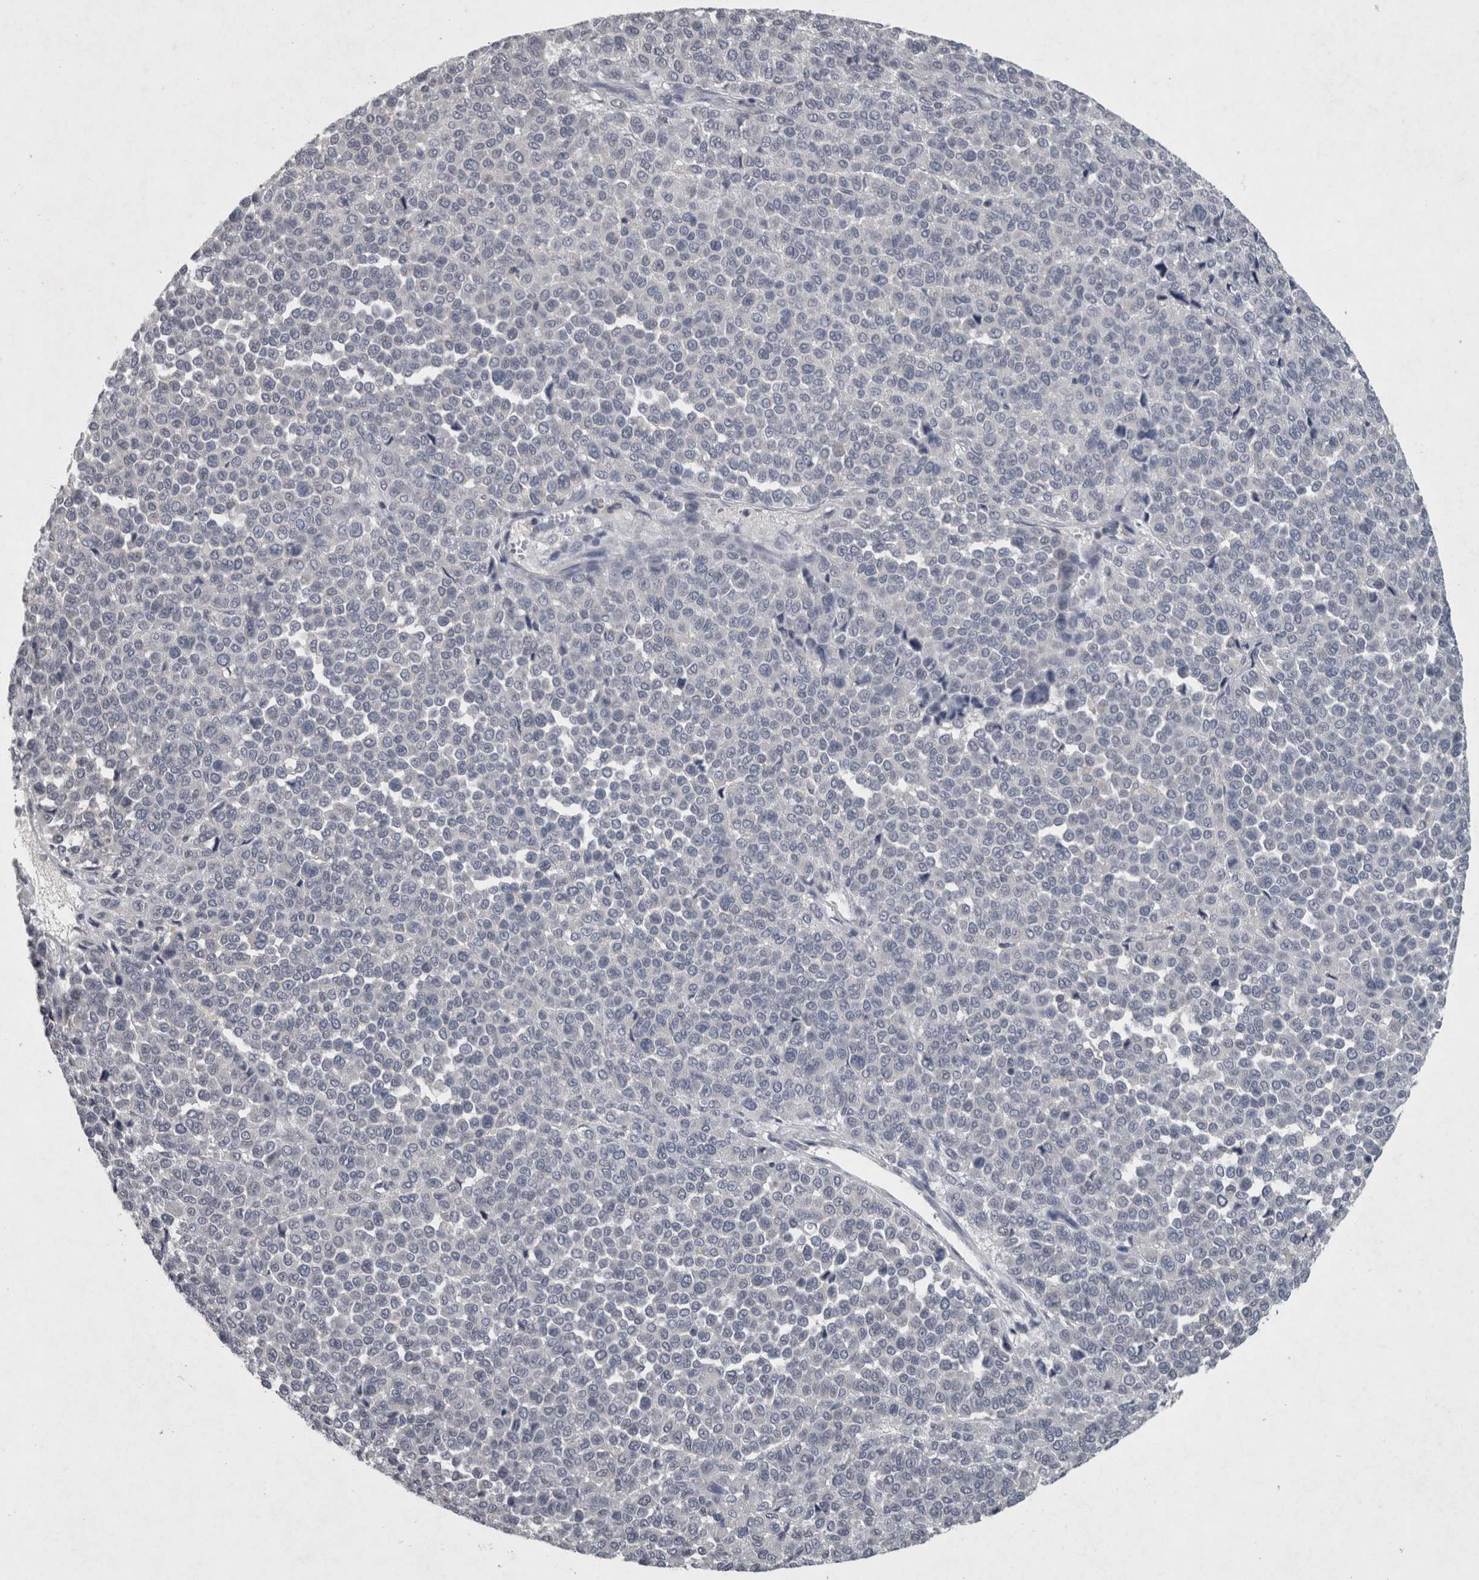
{"staining": {"intensity": "negative", "quantity": "none", "location": "none"}, "tissue": "melanoma", "cell_type": "Tumor cells", "image_type": "cancer", "snomed": [{"axis": "morphology", "description": "Malignant melanoma, Metastatic site"}, {"axis": "topography", "description": "Pancreas"}], "caption": "Immunohistochemistry (IHC) histopathology image of neoplastic tissue: malignant melanoma (metastatic site) stained with DAB displays no significant protein positivity in tumor cells.", "gene": "WNT7A", "patient": {"sex": "female", "age": 30}}